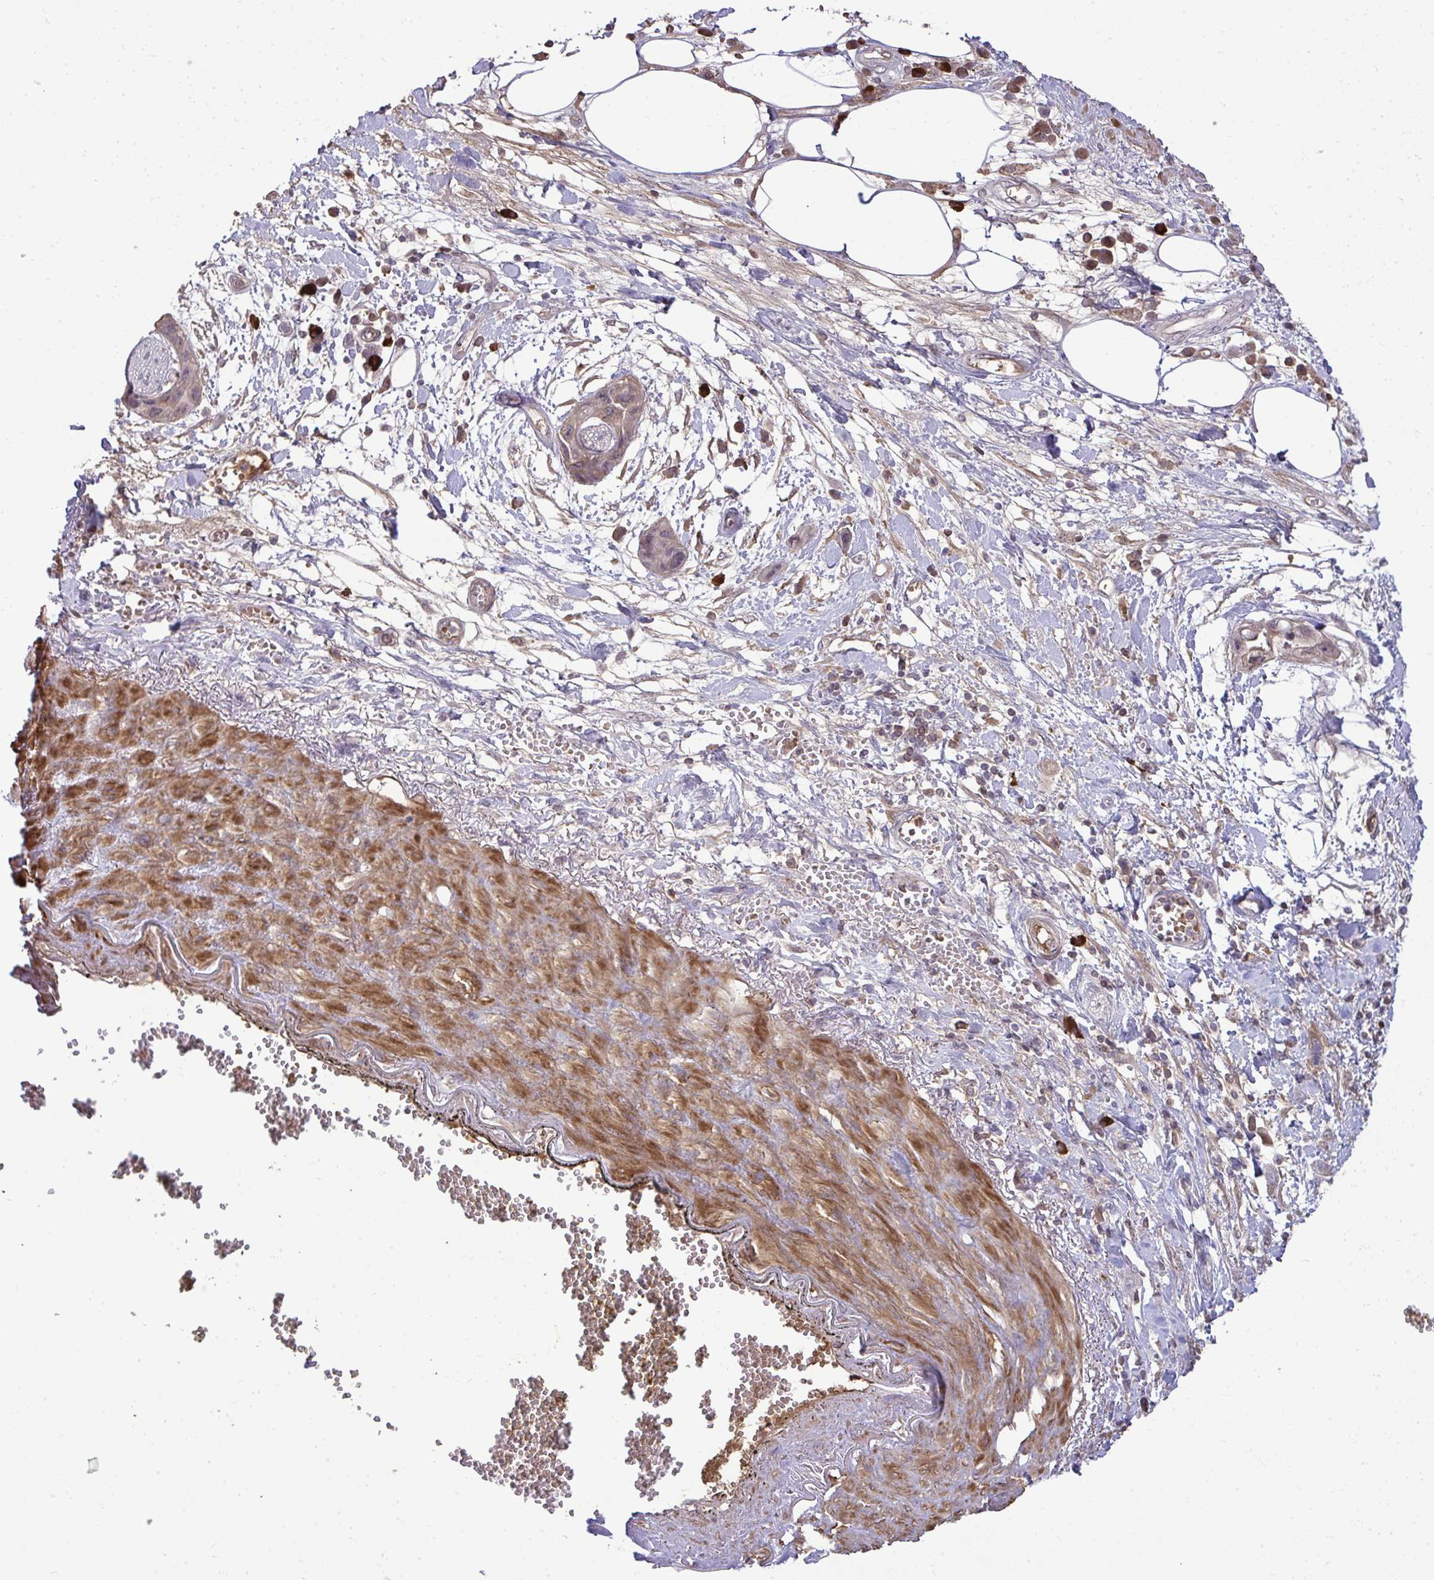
{"staining": {"intensity": "weak", "quantity": ">75%", "location": "cytoplasmic/membranous,nuclear"}, "tissue": "pancreatic cancer", "cell_type": "Tumor cells", "image_type": "cancer", "snomed": [{"axis": "morphology", "description": "Adenocarcinoma, NOS"}, {"axis": "topography", "description": "Pancreas"}], "caption": "There is low levels of weak cytoplasmic/membranous and nuclear staining in tumor cells of pancreatic adenocarcinoma, as demonstrated by immunohistochemical staining (brown color).", "gene": "ZSCAN9", "patient": {"sex": "female", "age": 73}}